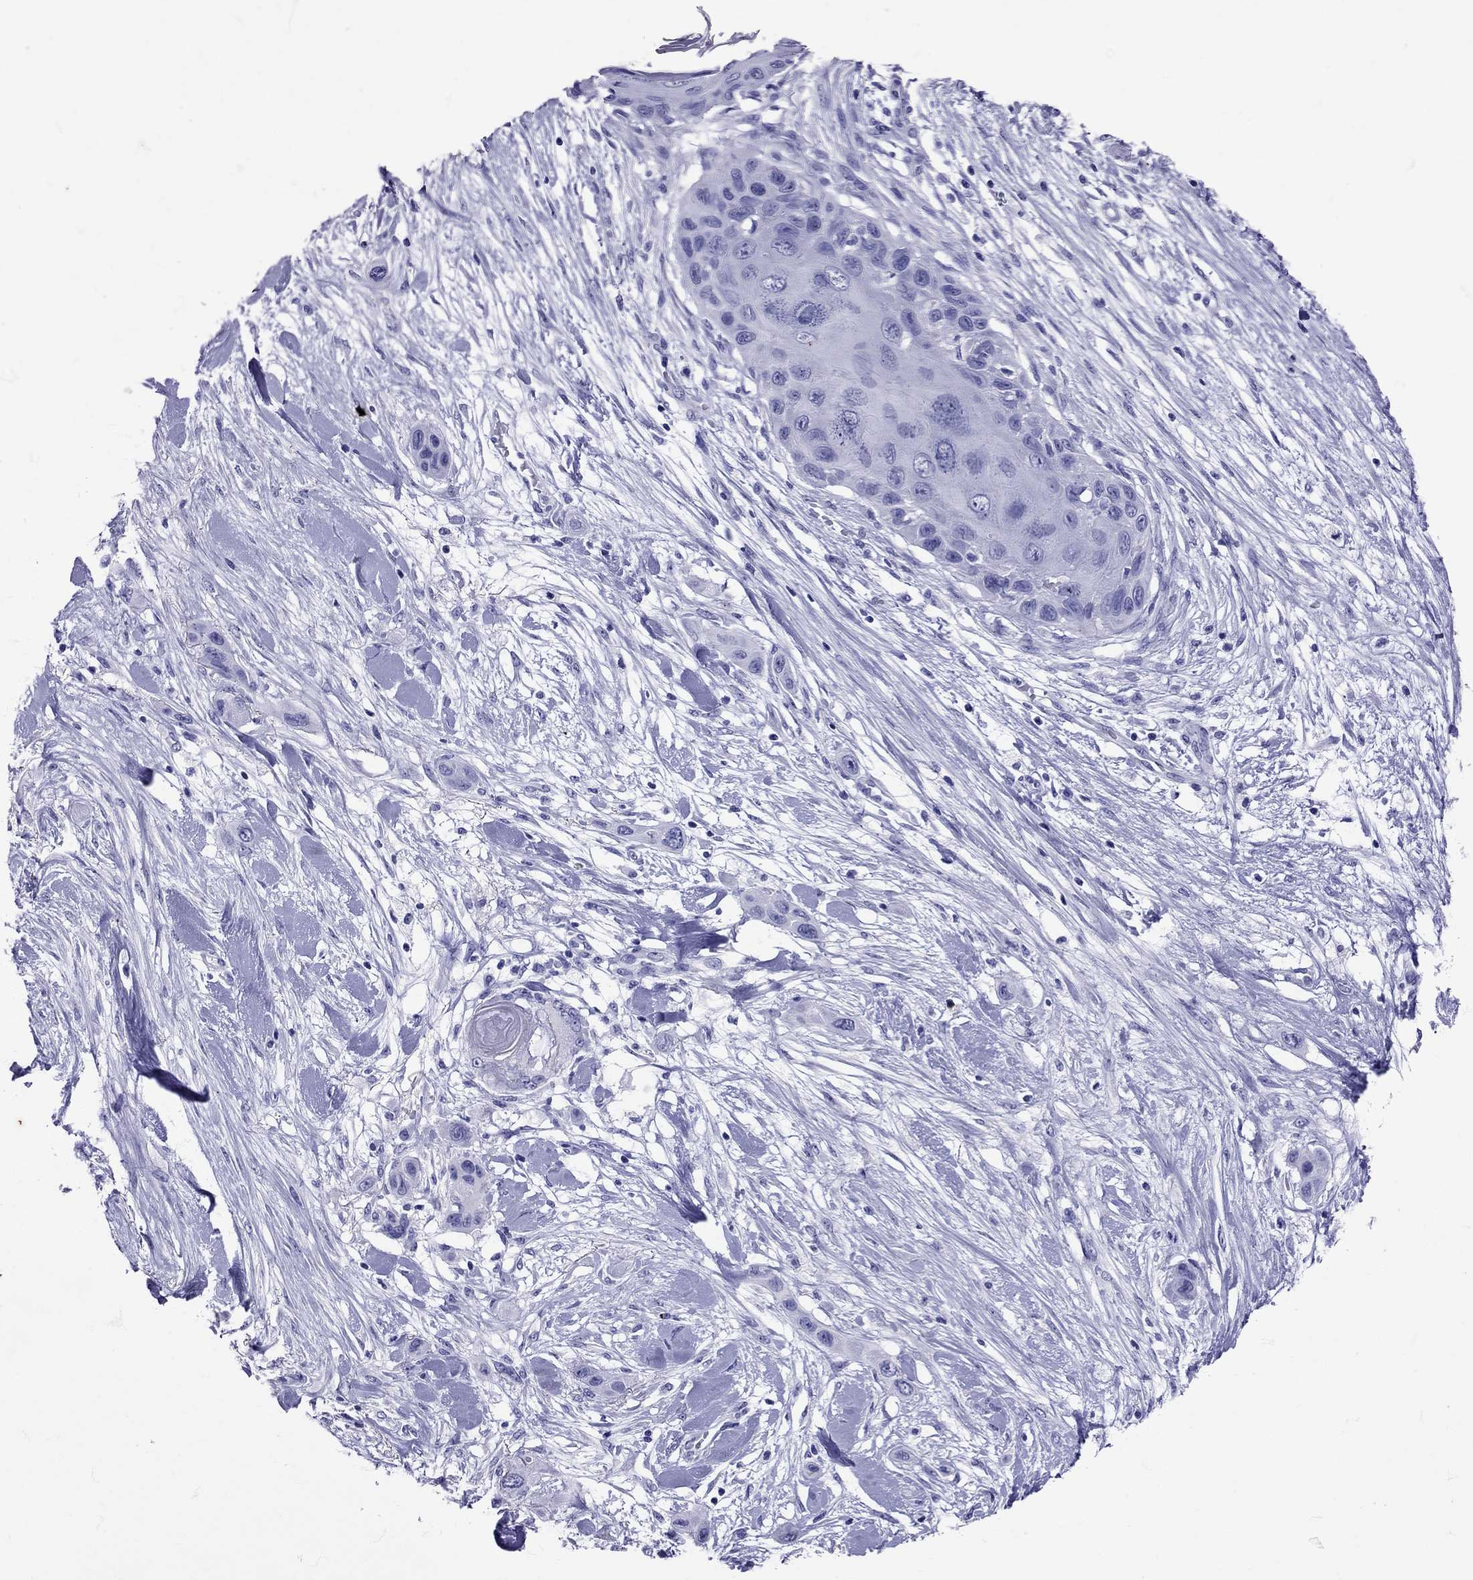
{"staining": {"intensity": "negative", "quantity": "none", "location": "none"}, "tissue": "skin cancer", "cell_type": "Tumor cells", "image_type": "cancer", "snomed": [{"axis": "morphology", "description": "Squamous cell carcinoma, NOS"}, {"axis": "topography", "description": "Skin"}], "caption": "Immunohistochemistry of skin squamous cell carcinoma exhibits no positivity in tumor cells. Brightfield microscopy of immunohistochemistry stained with DAB (brown) and hematoxylin (blue), captured at high magnification.", "gene": "AVP", "patient": {"sex": "male", "age": 79}}